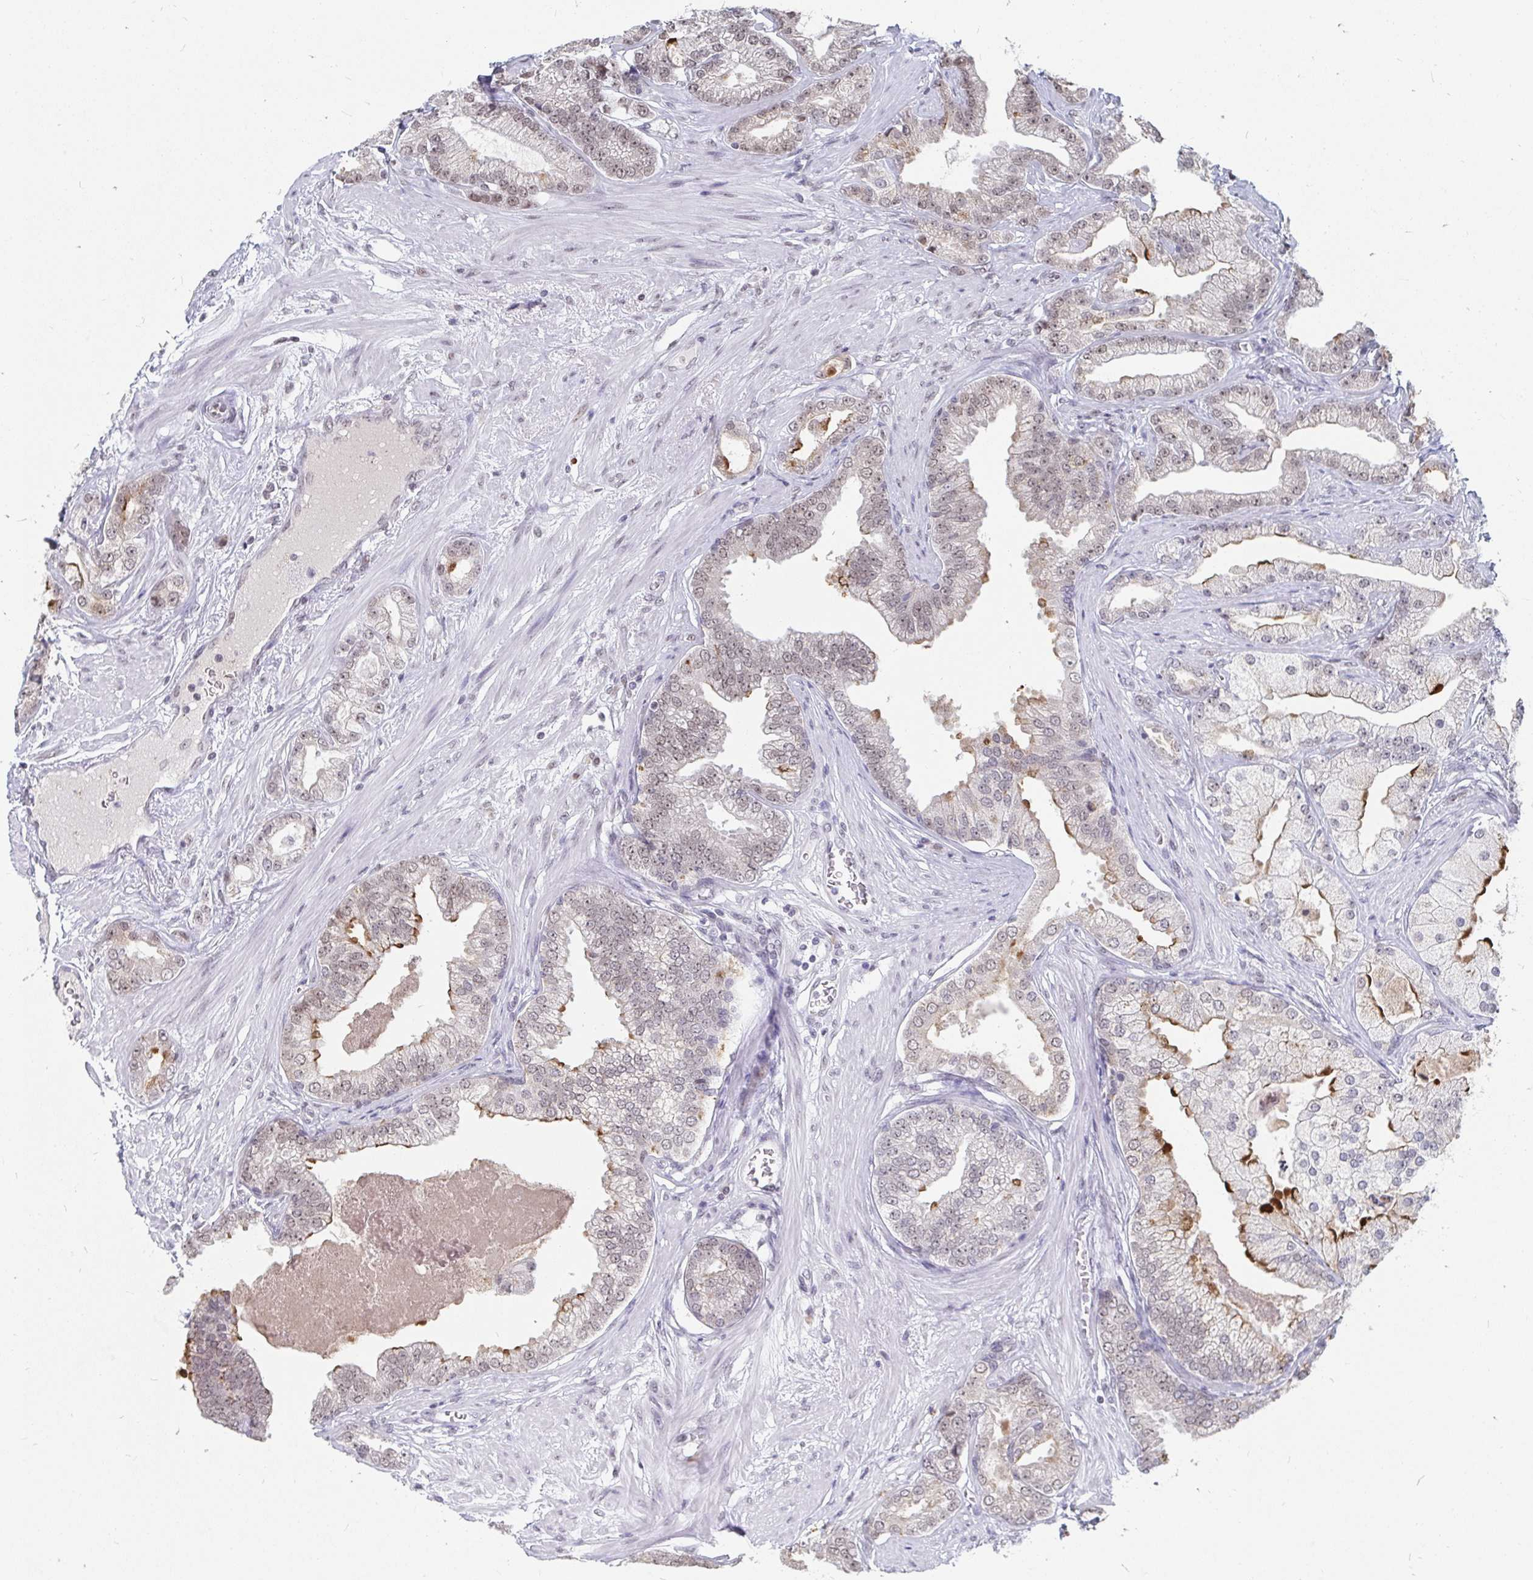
{"staining": {"intensity": "weak", "quantity": "25%-75%", "location": "nuclear"}, "tissue": "prostate cancer", "cell_type": "Tumor cells", "image_type": "cancer", "snomed": [{"axis": "morphology", "description": "Adenocarcinoma, Low grade"}, {"axis": "topography", "description": "Prostate"}], "caption": "IHC (DAB) staining of human prostate cancer (low-grade adenocarcinoma) exhibits weak nuclear protein expression in about 25%-75% of tumor cells.", "gene": "TRIP12", "patient": {"sex": "male", "age": 61}}